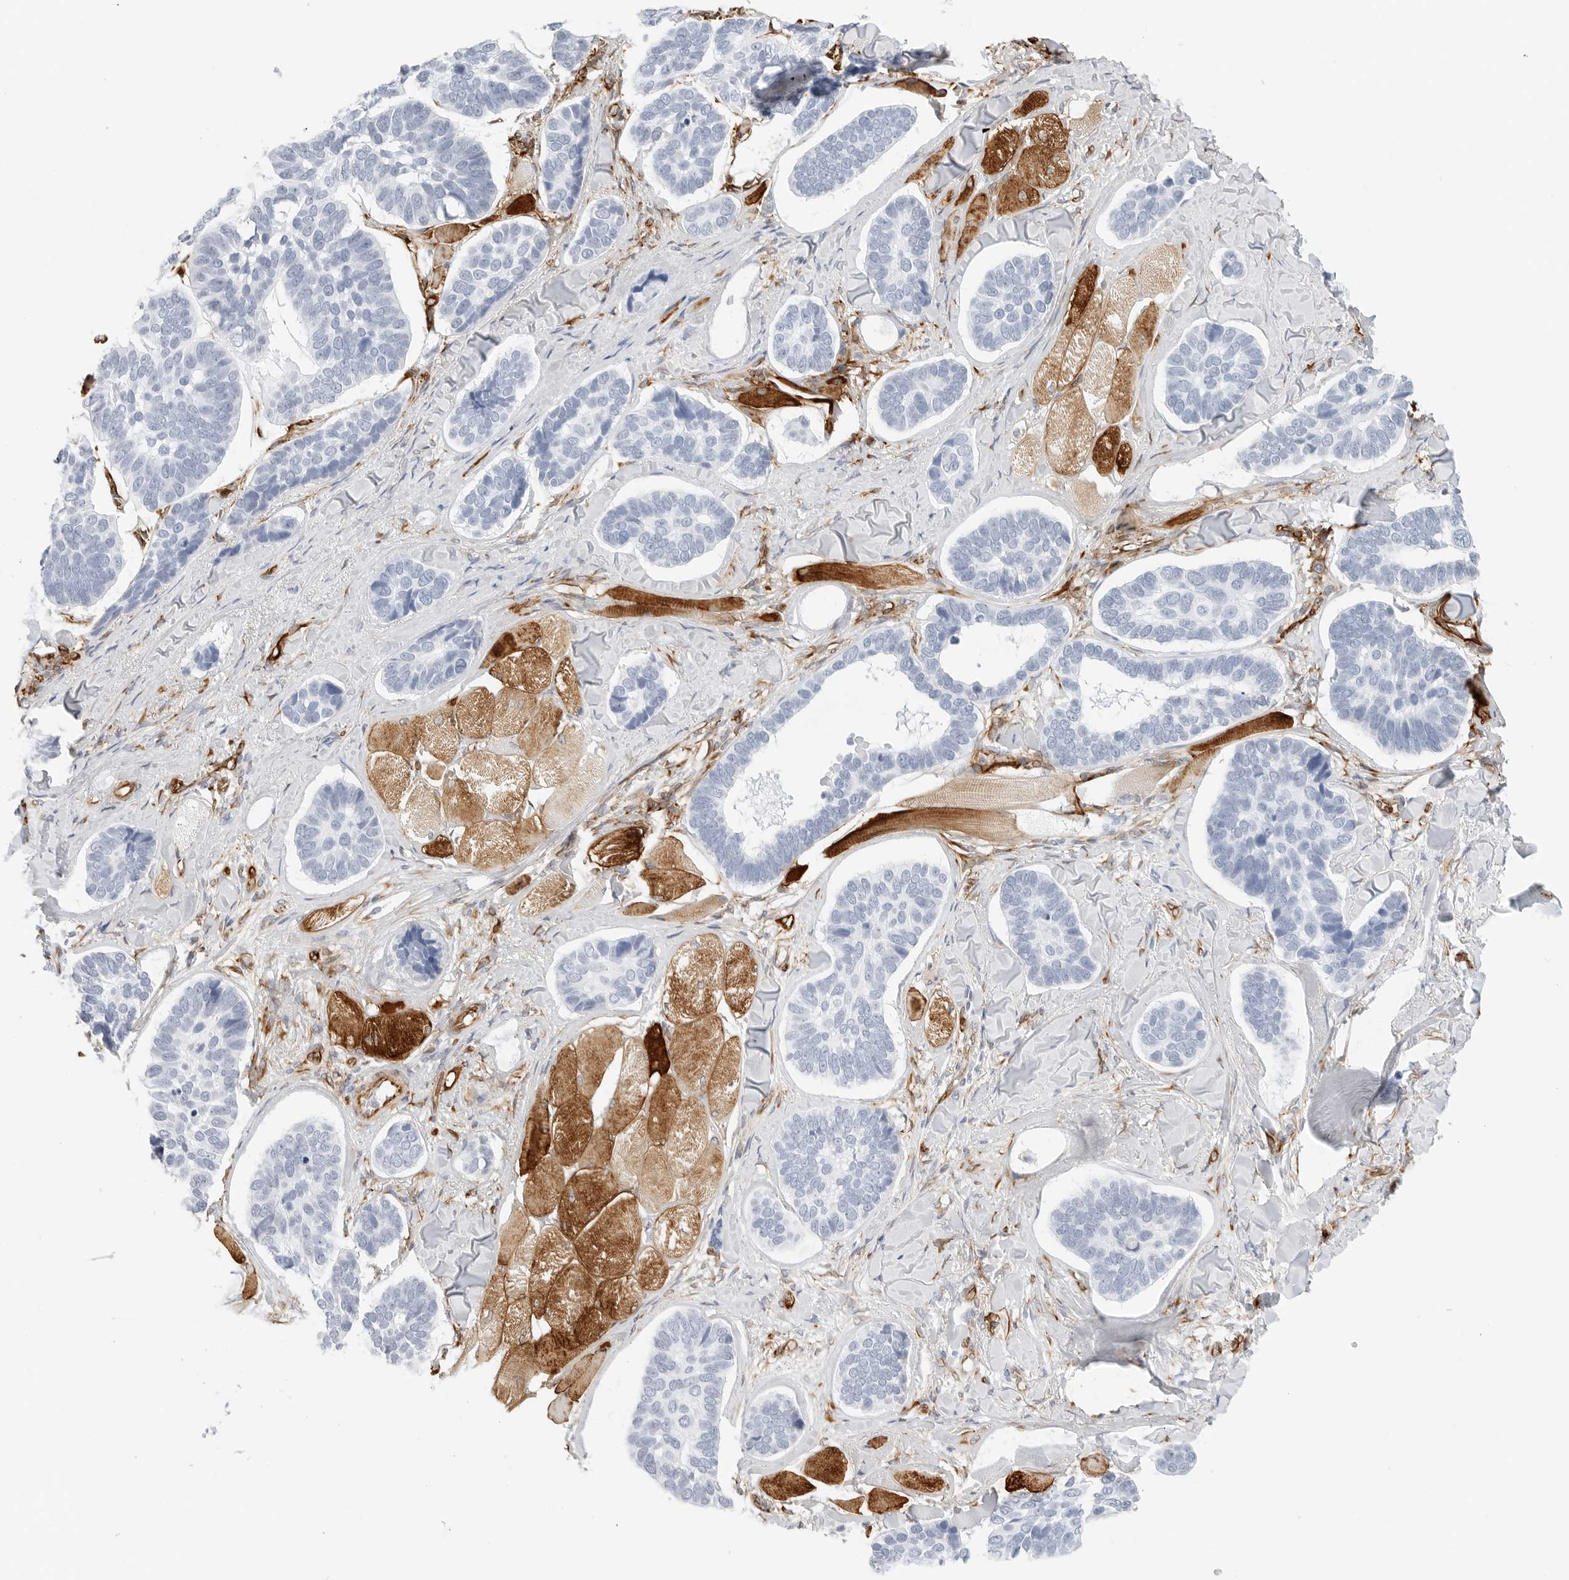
{"staining": {"intensity": "negative", "quantity": "none", "location": "none"}, "tissue": "skin cancer", "cell_type": "Tumor cells", "image_type": "cancer", "snomed": [{"axis": "morphology", "description": "Basal cell carcinoma"}, {"axis": "topography", "description": "Skin"}], "caption": "Immunohistochemical staining of human skin cancer exhibits no significant staining in tumor cells. (Brightfield microscopy of DAB (3,3'-diaminobenzidine) immunohistochemistry at high magnification).", "gene": "NES", "patient": {"sex": "male", "age": 62}}